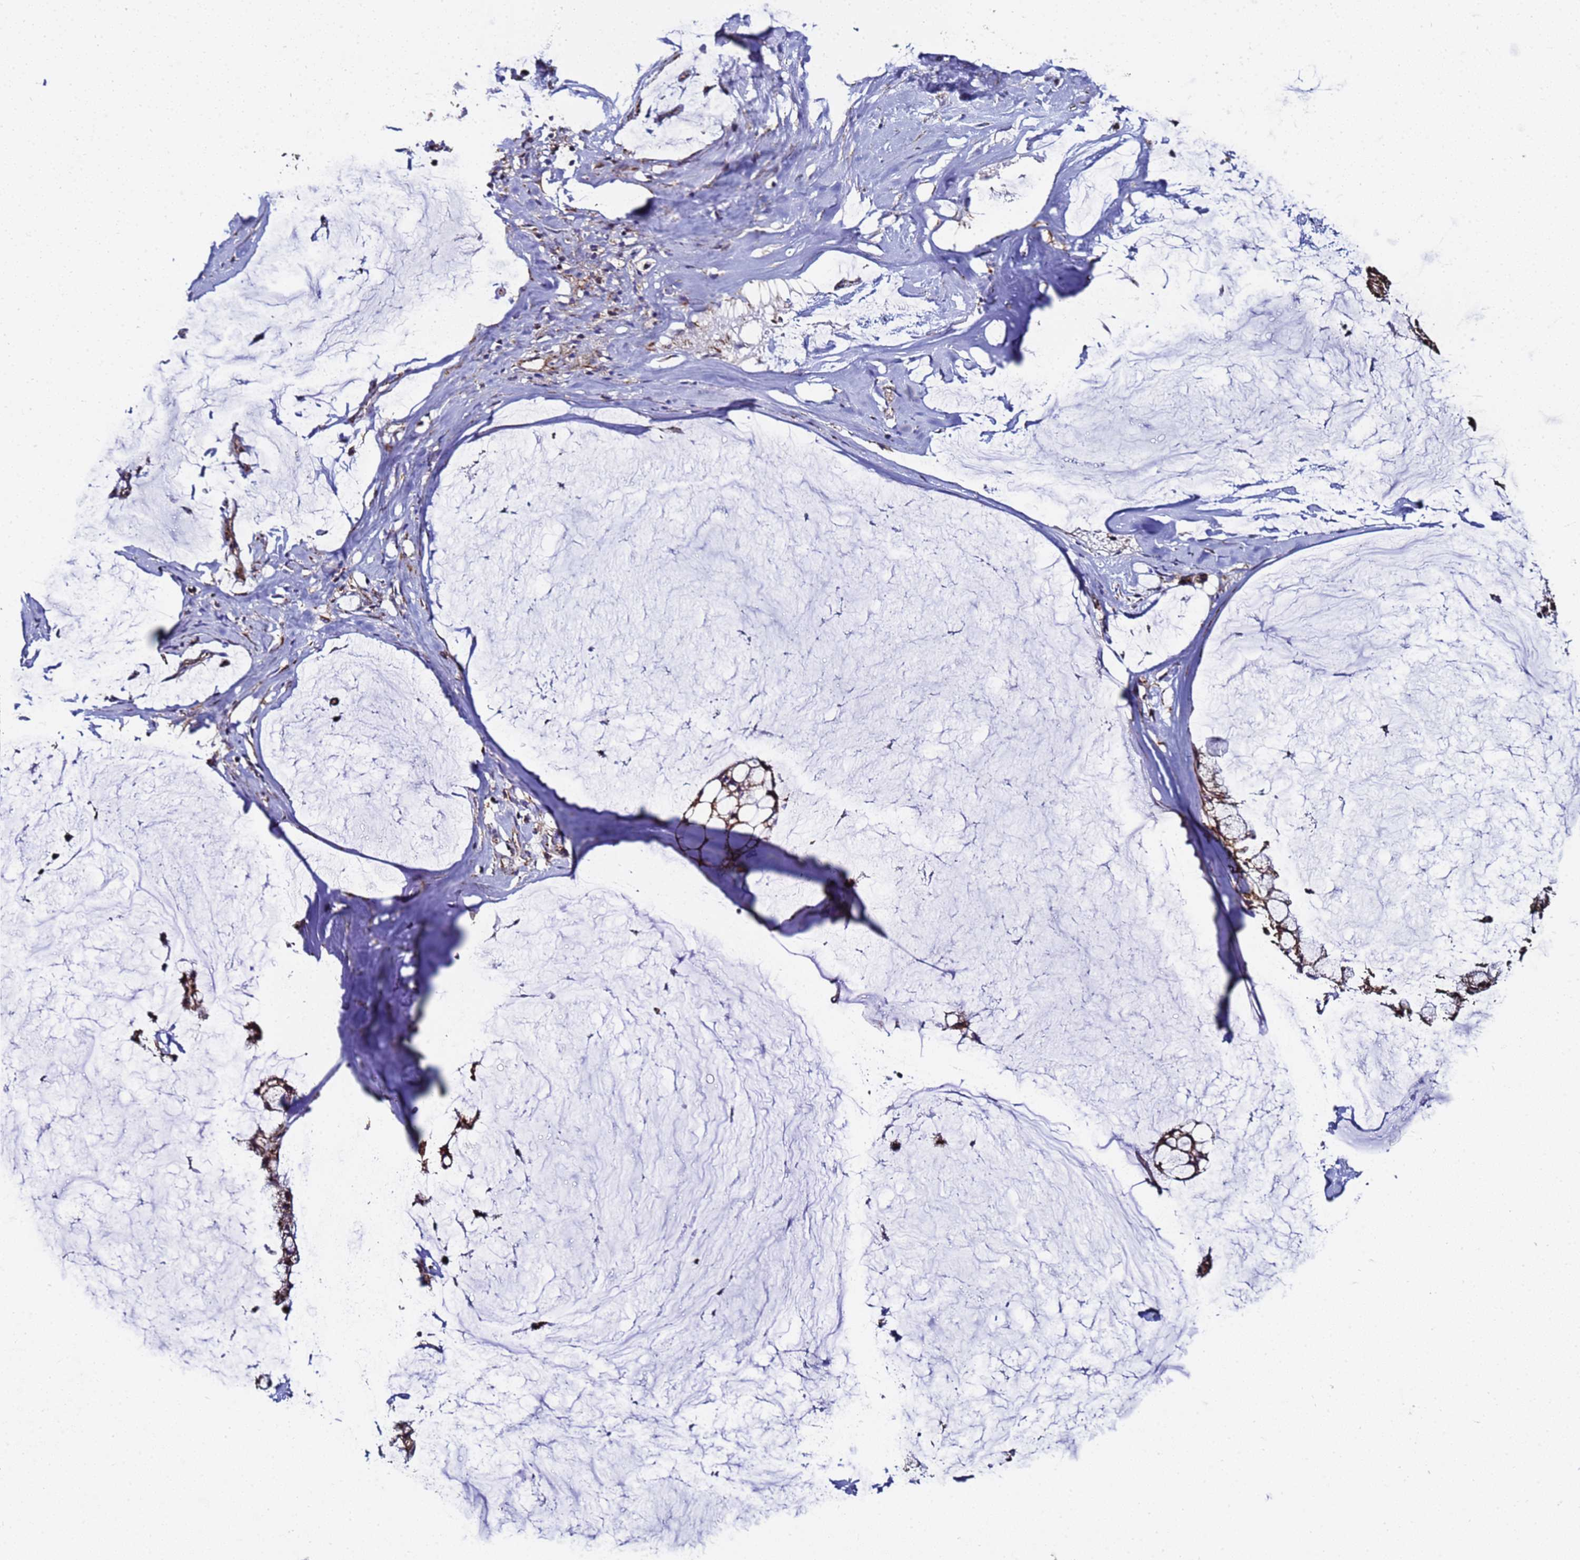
{"staining": {"intensity": "strong", "quantity": ">75%", "location": "cytoplasmic/membranous"}, "tissue": "ovarian cancer", "cell_type": "Tumor cells", "image_type": "cancer", "snomed": [{"axis": "morphology", "description": "Cystadenocarcinoma, mucinous, NOS"}, {"axis": "topography", "description": "Ovary"}], "caption": "Protein staining by immunohistochemistry shows strong cytoplasmic/membranous positivity in about >75% of tumor cells in ovarian cancer (mucinous cystadenocarcinoma).", "gene": "MRPS12", "patient": {"sex": "female", "age": 39}}